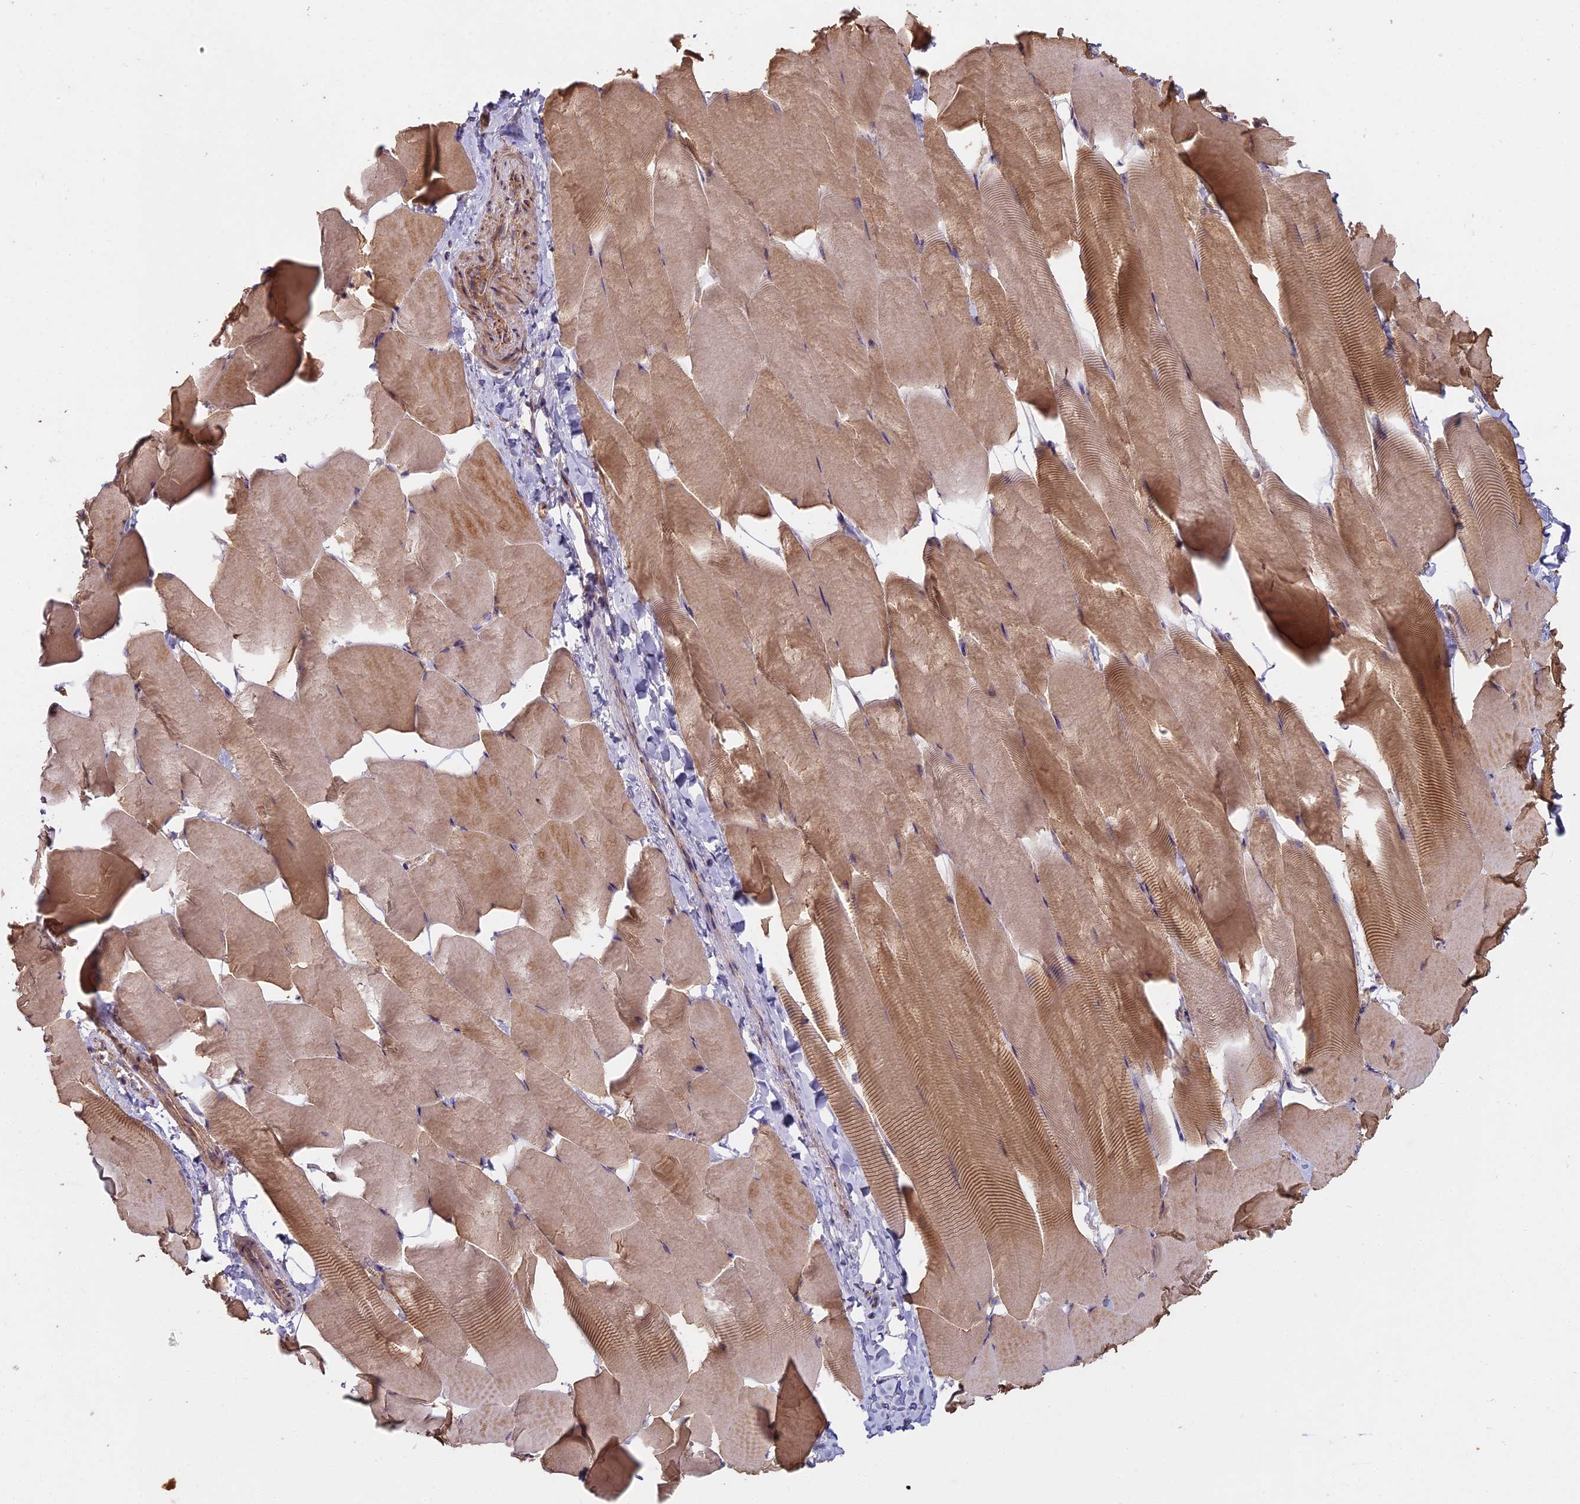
{"staining": {"intensity": "moderate", "quantity": "25%-75%", "location": "cytoplasmic/membranous"}, "tissue": "skeletal muscle", "cell_type": "Myocytes", "image_type": "normal", "snomed": [{"axis": "morphology", "description": "Normal tissue, NOS"}, {"axis": "topography", "description": "Skeletal muscle"}], "caption": "Protein expression analysis of normal human skeletal muscle reveals moderate cytoplasmic/membranous staining in approximately 25%-75% of myocytes. The protein is stained brown, and the nuclei are stained in blue (DAB (3,3'-diaminobenzidine) IHC with brightfield microscopy, high magnification).", "gene": "CCDC167", "patient": {"sex": "male", "age": 25}}